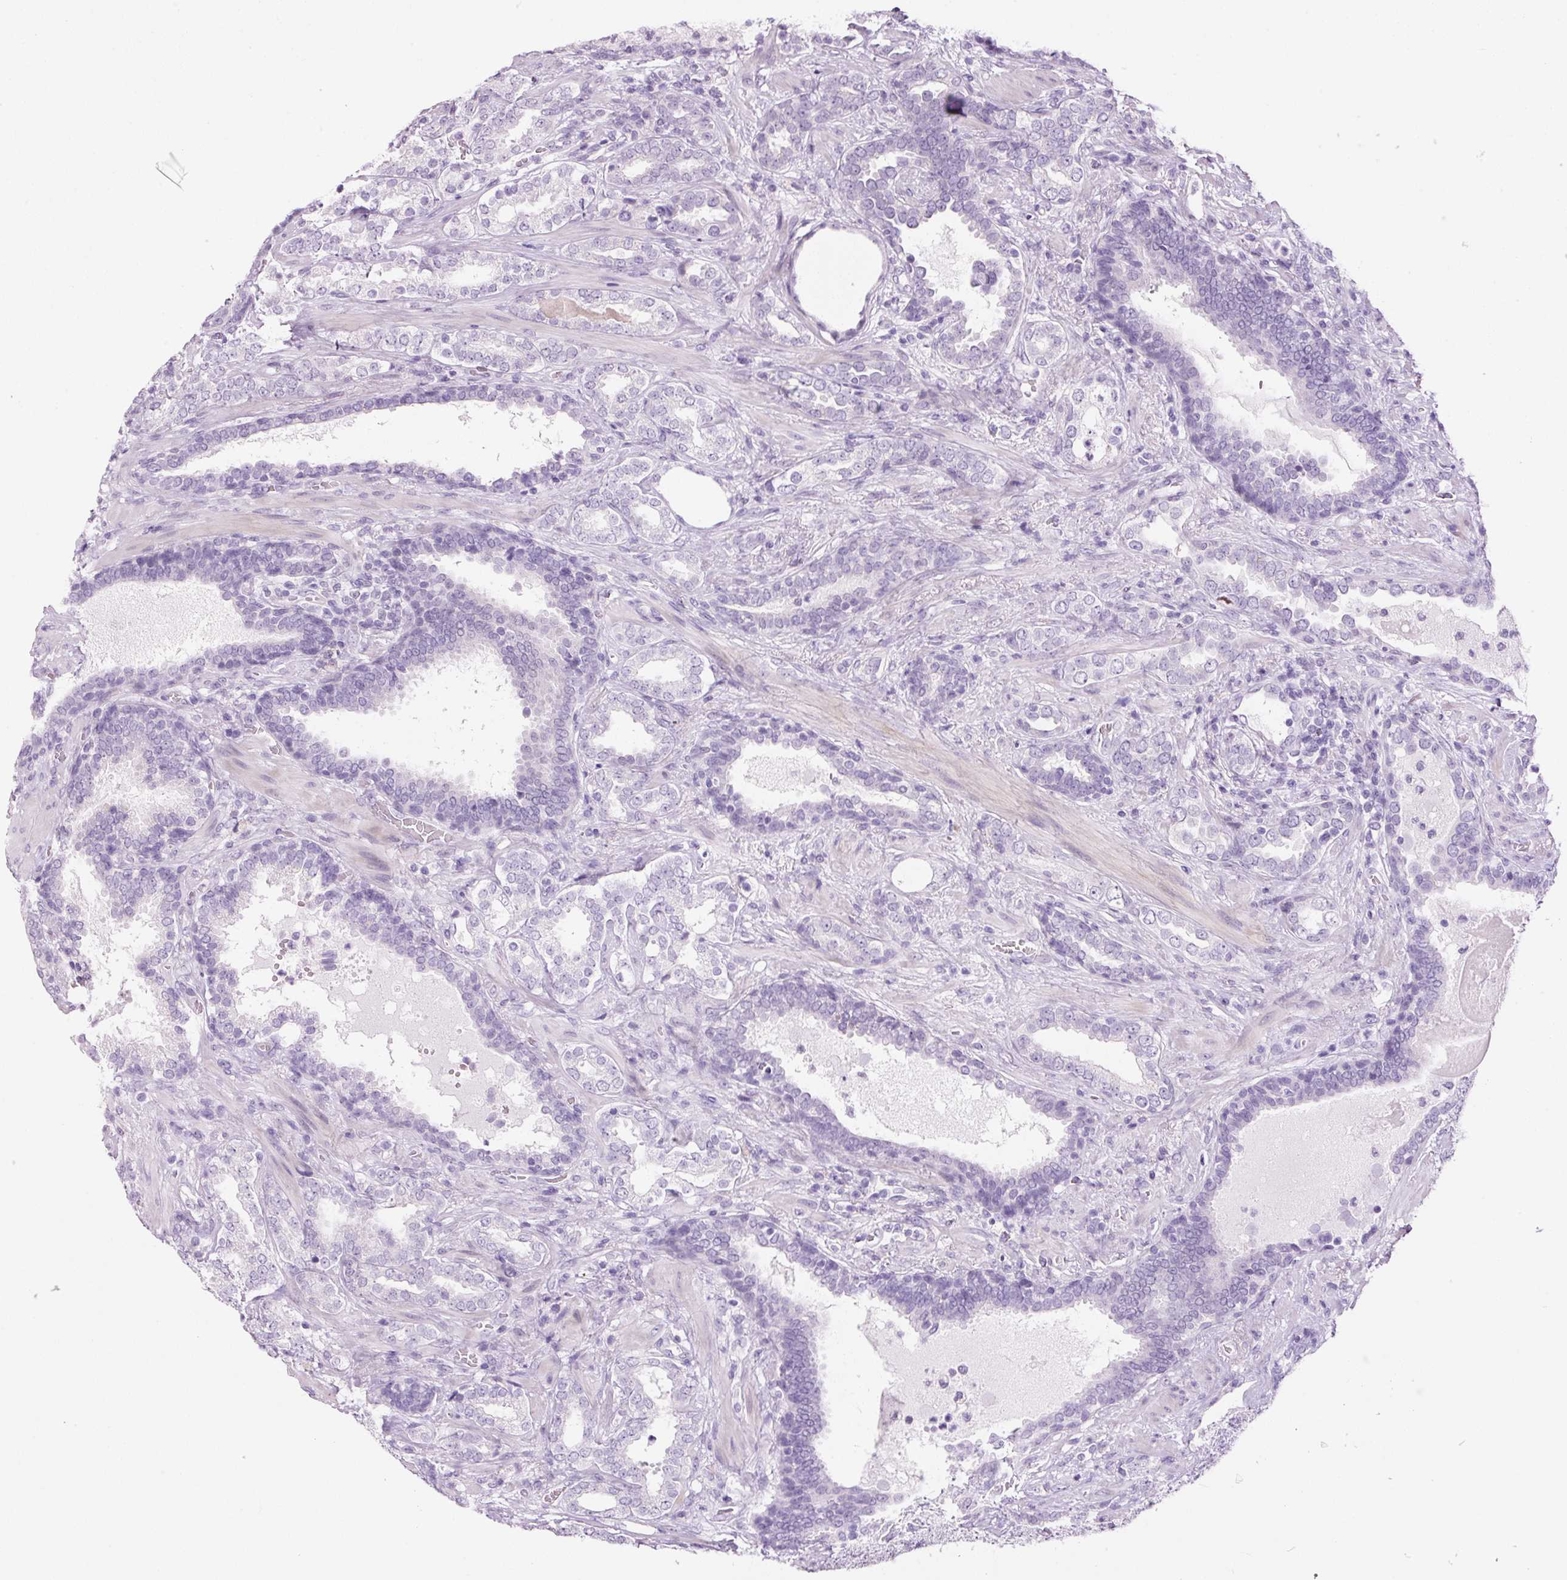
{"staining": {"intensity": "negative", "quantity": "none", "location": "none"}, "tissue": "prostate cancer", "cell_type": "Tumor cells", "image_type": "cancer", "snomed": [{"axis": "morphology", "description": "Adenocarcinoma, High grade"}, {"axis": "topography", "description": "Prostate"}], "caption": "DAB immunohistochemical staining of human prostate high-grade adenocarcinoma reveals no significant expression in tumor cells.", "gene": "ANKRD20A1", "patient": {"sex": "male", "age": 65}}